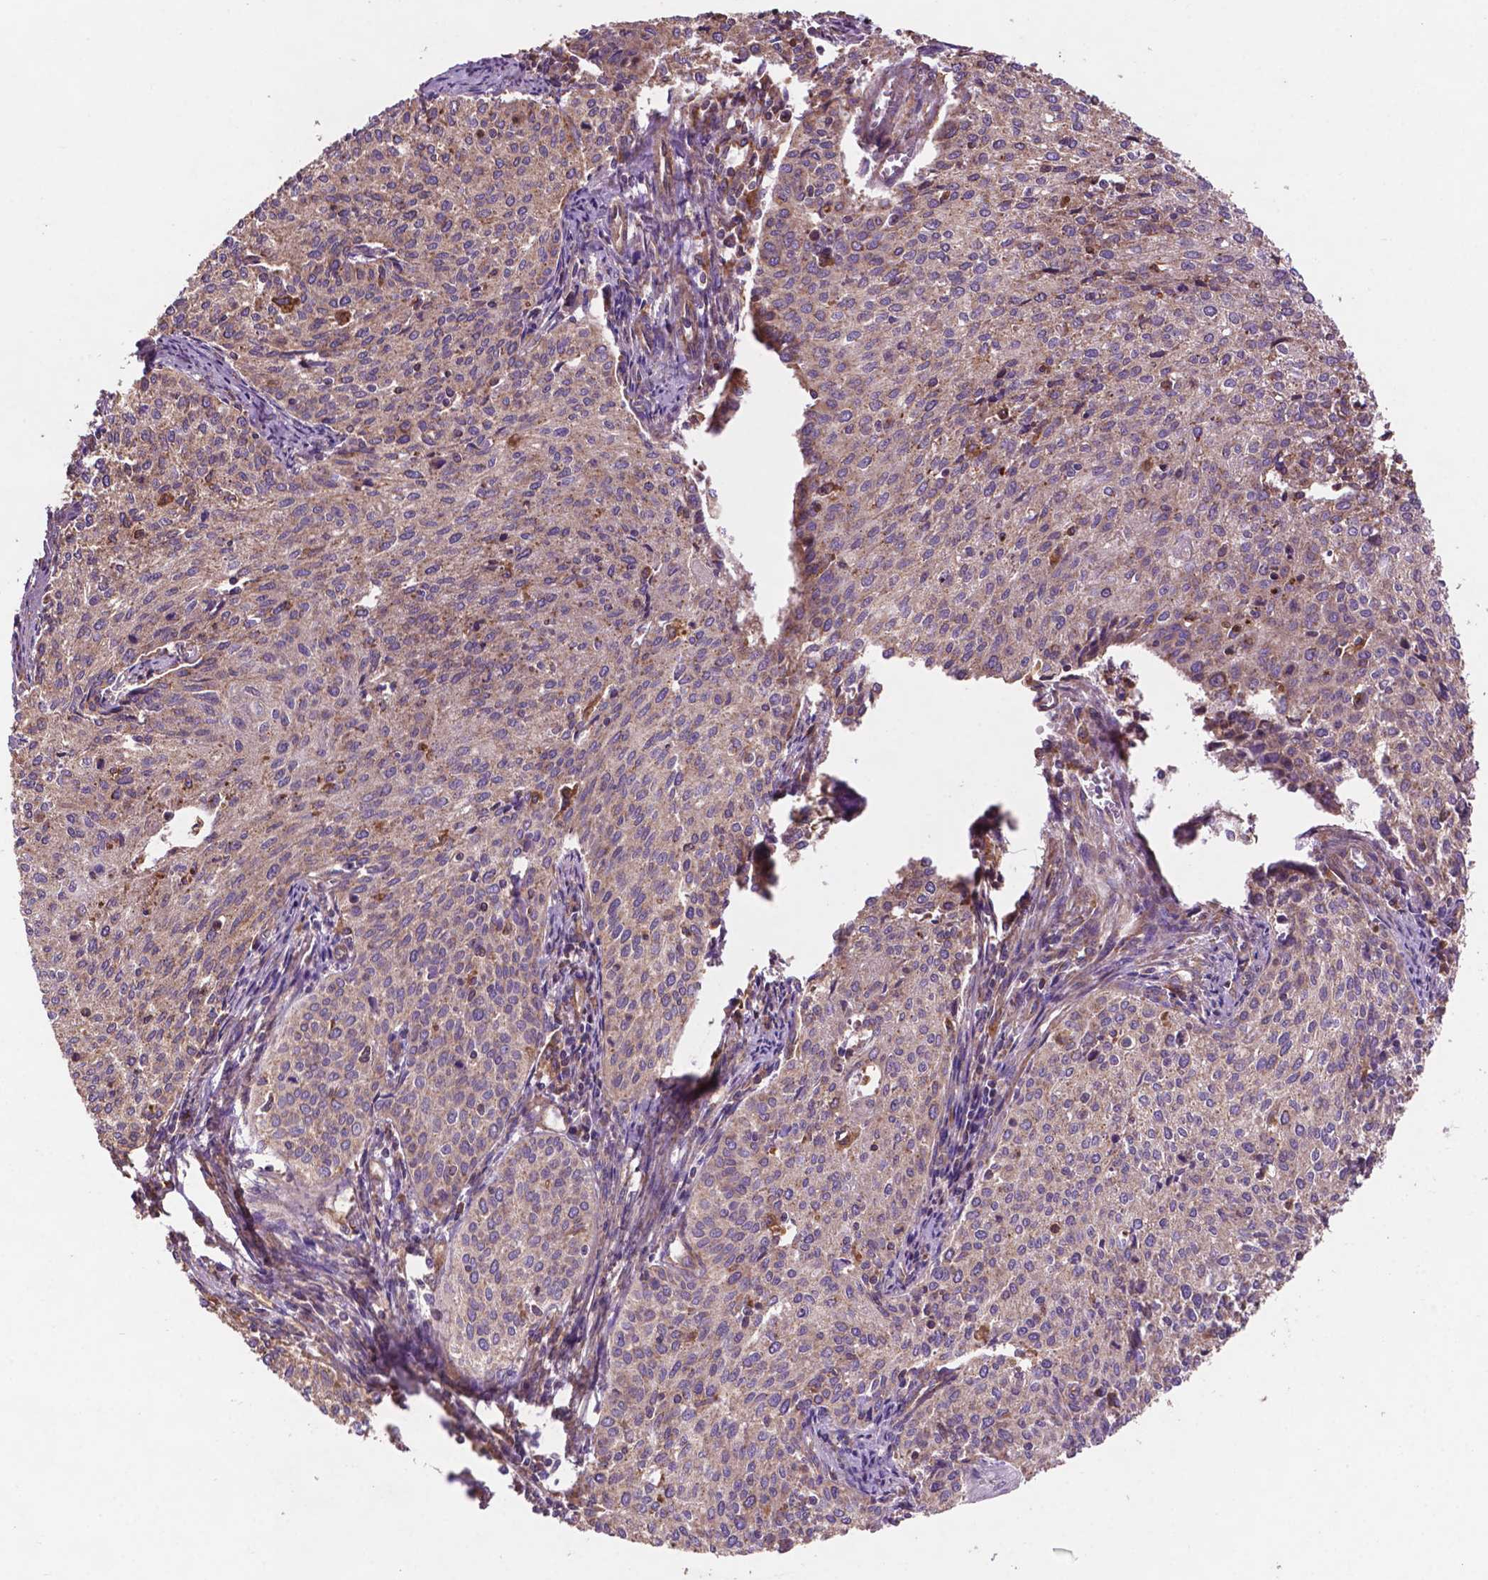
{"staining": {"intensity": "negative", "quantity": "none", "location": "none"}, "tissue": "cervical cancer", "cell_type": "Tumor cells", "image_type": "cancer", "snomed": [{"axis": "morphology", "description": "Squamous cell carcinoma, NOS"}, {"axis": "topography", "description": "Cervix"}], "caption": "An immunohistochemistry (IHC) photomicrograph of cervical cancer is shown. There is no staining in tumor cells of cervical cancer.", "gene": "CCDC71L", "patient": {"sex": "female", "age": 38}}